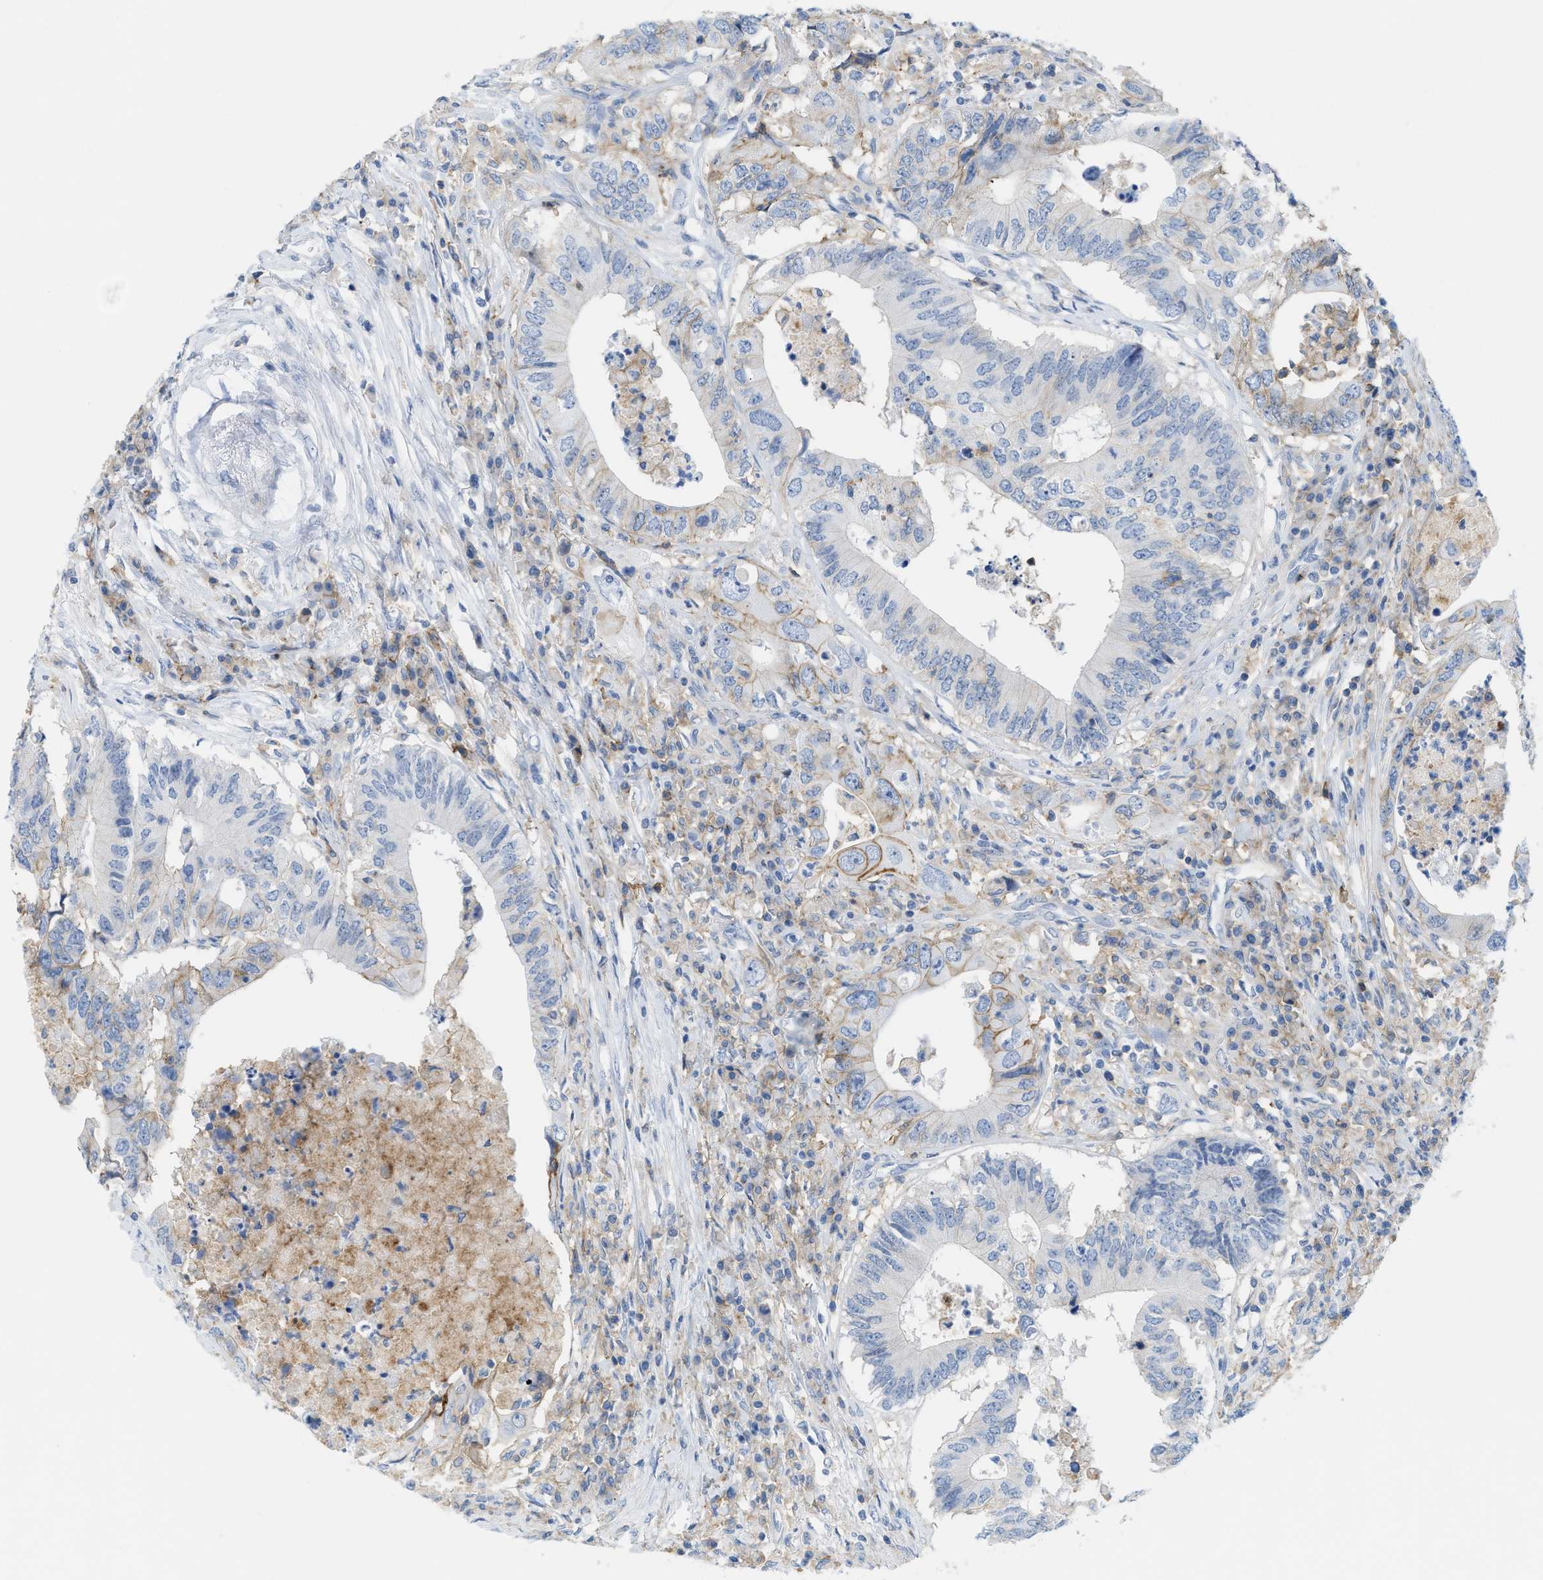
{"staining": {"intensity": "negative", "quantity": "none", "location": "none"}, "tissue": "colorectal cancer", "cell_type": "Tumor cells", "image_type": "cancer", "snomed": [{"axis": "morphology", "description": "Adenocarcinoma, NOS"}, {"axis": "topography", "description": "Colon"}], "caption": "IHC of human colorectal cancer (adenocarcinoma) shows no staining in tumor cells. (Immunohistochemistry, brightfield microscopy, high magnification).", "gene": "SLC3A2", "patient": {"sex": "male", "age": 71}}